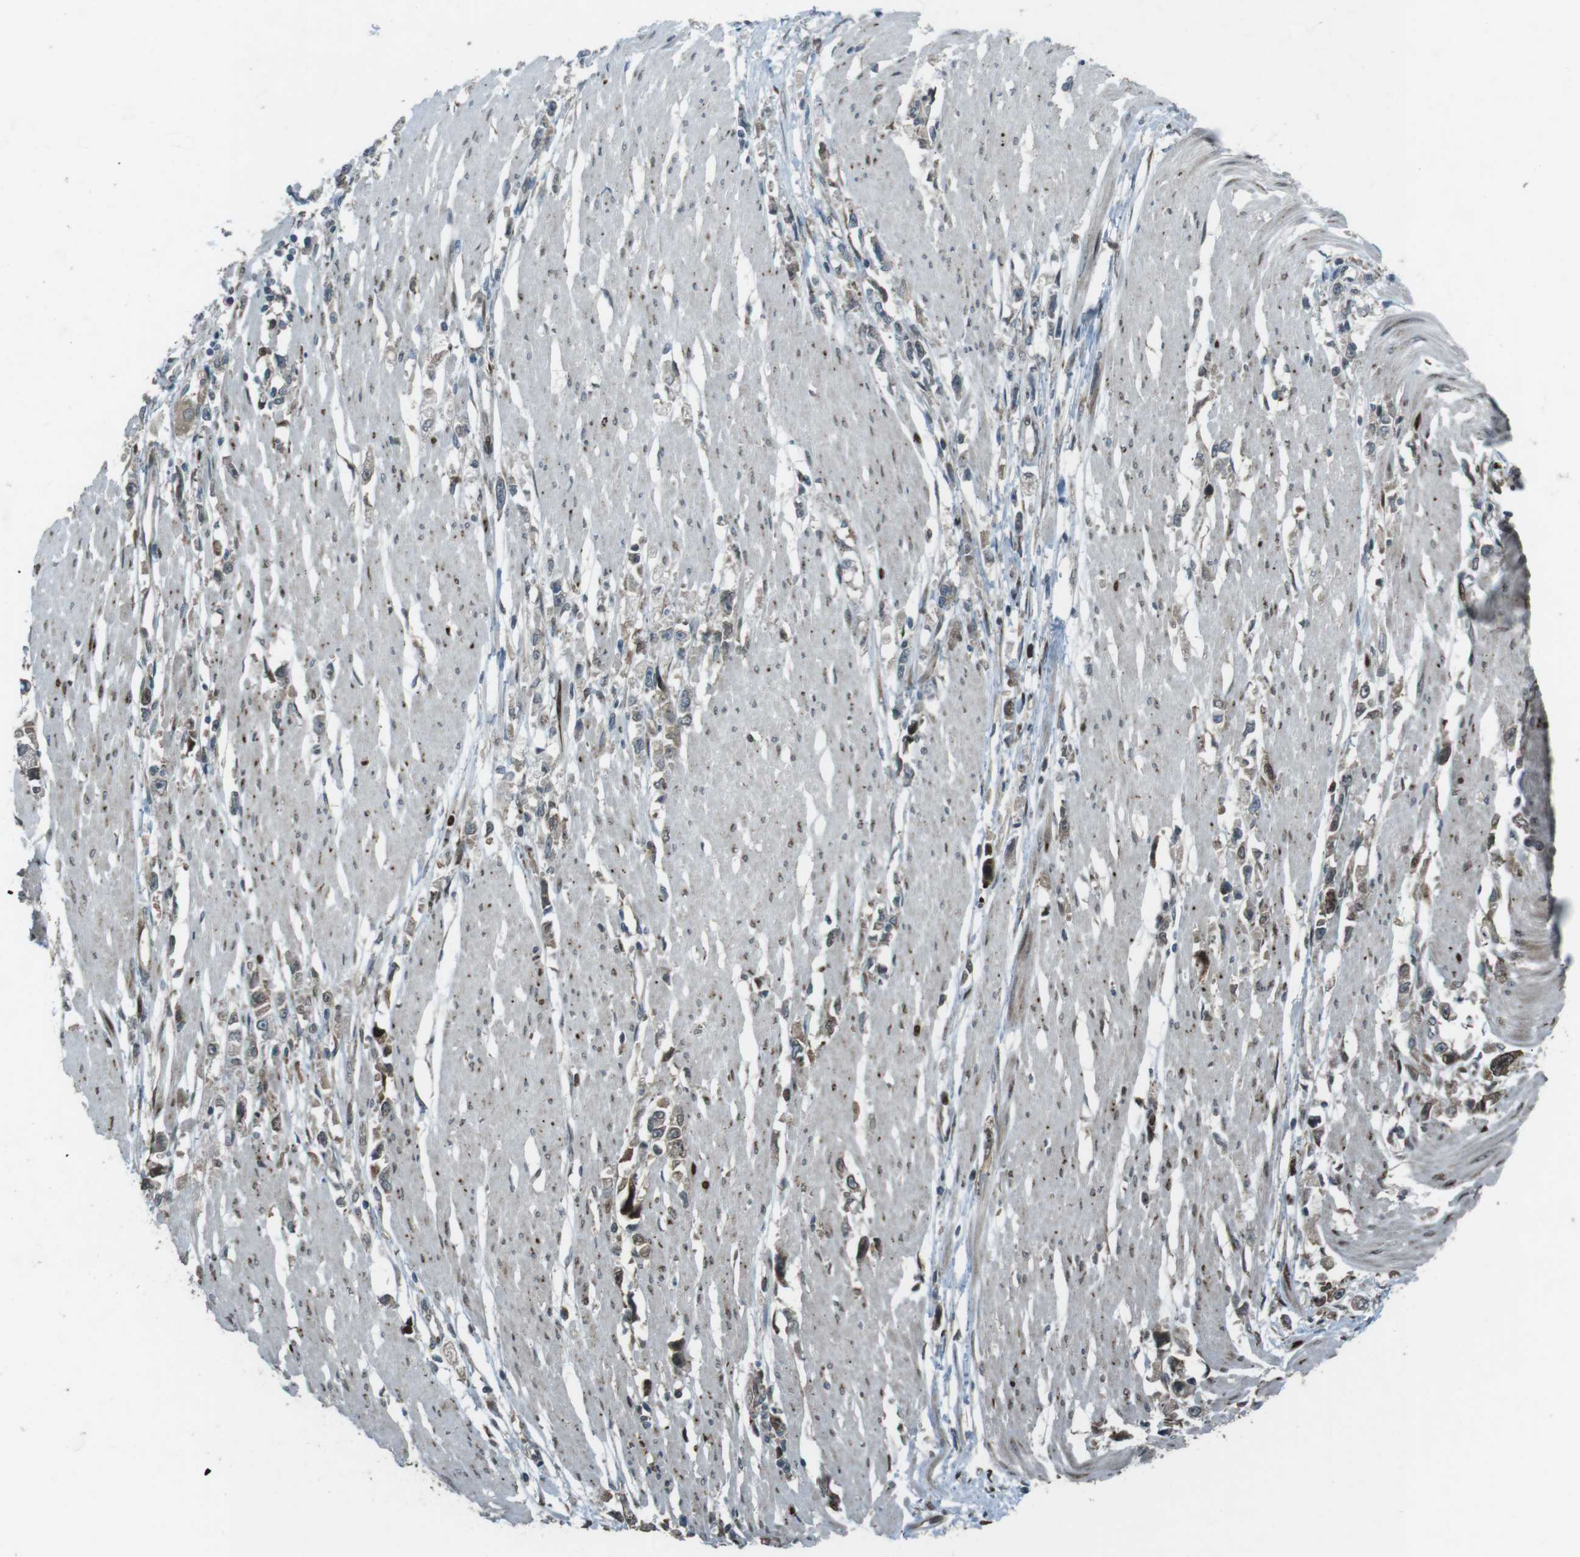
{"staining": {"intensity": "weak", "quantity": "25%-75%", "location": "cytoplasmic/membranous"}, "tissue": "stomach cancer", "cell_type": "Tumor cells", "image_type": "cancer", "snomed": [{"axis": "morphology", "description": "Adenocarcinoma, NOS"}, {"axis": "topography", "description": "Stomach"}], "caption": "A low amount of weak cytoplasmic/membranous positivity is appreciated in about 25%-75% of tumor cells in stomach cancer tissue.", "gene": "ZNF330", "patient": {"sex": "female", "age": 59}}